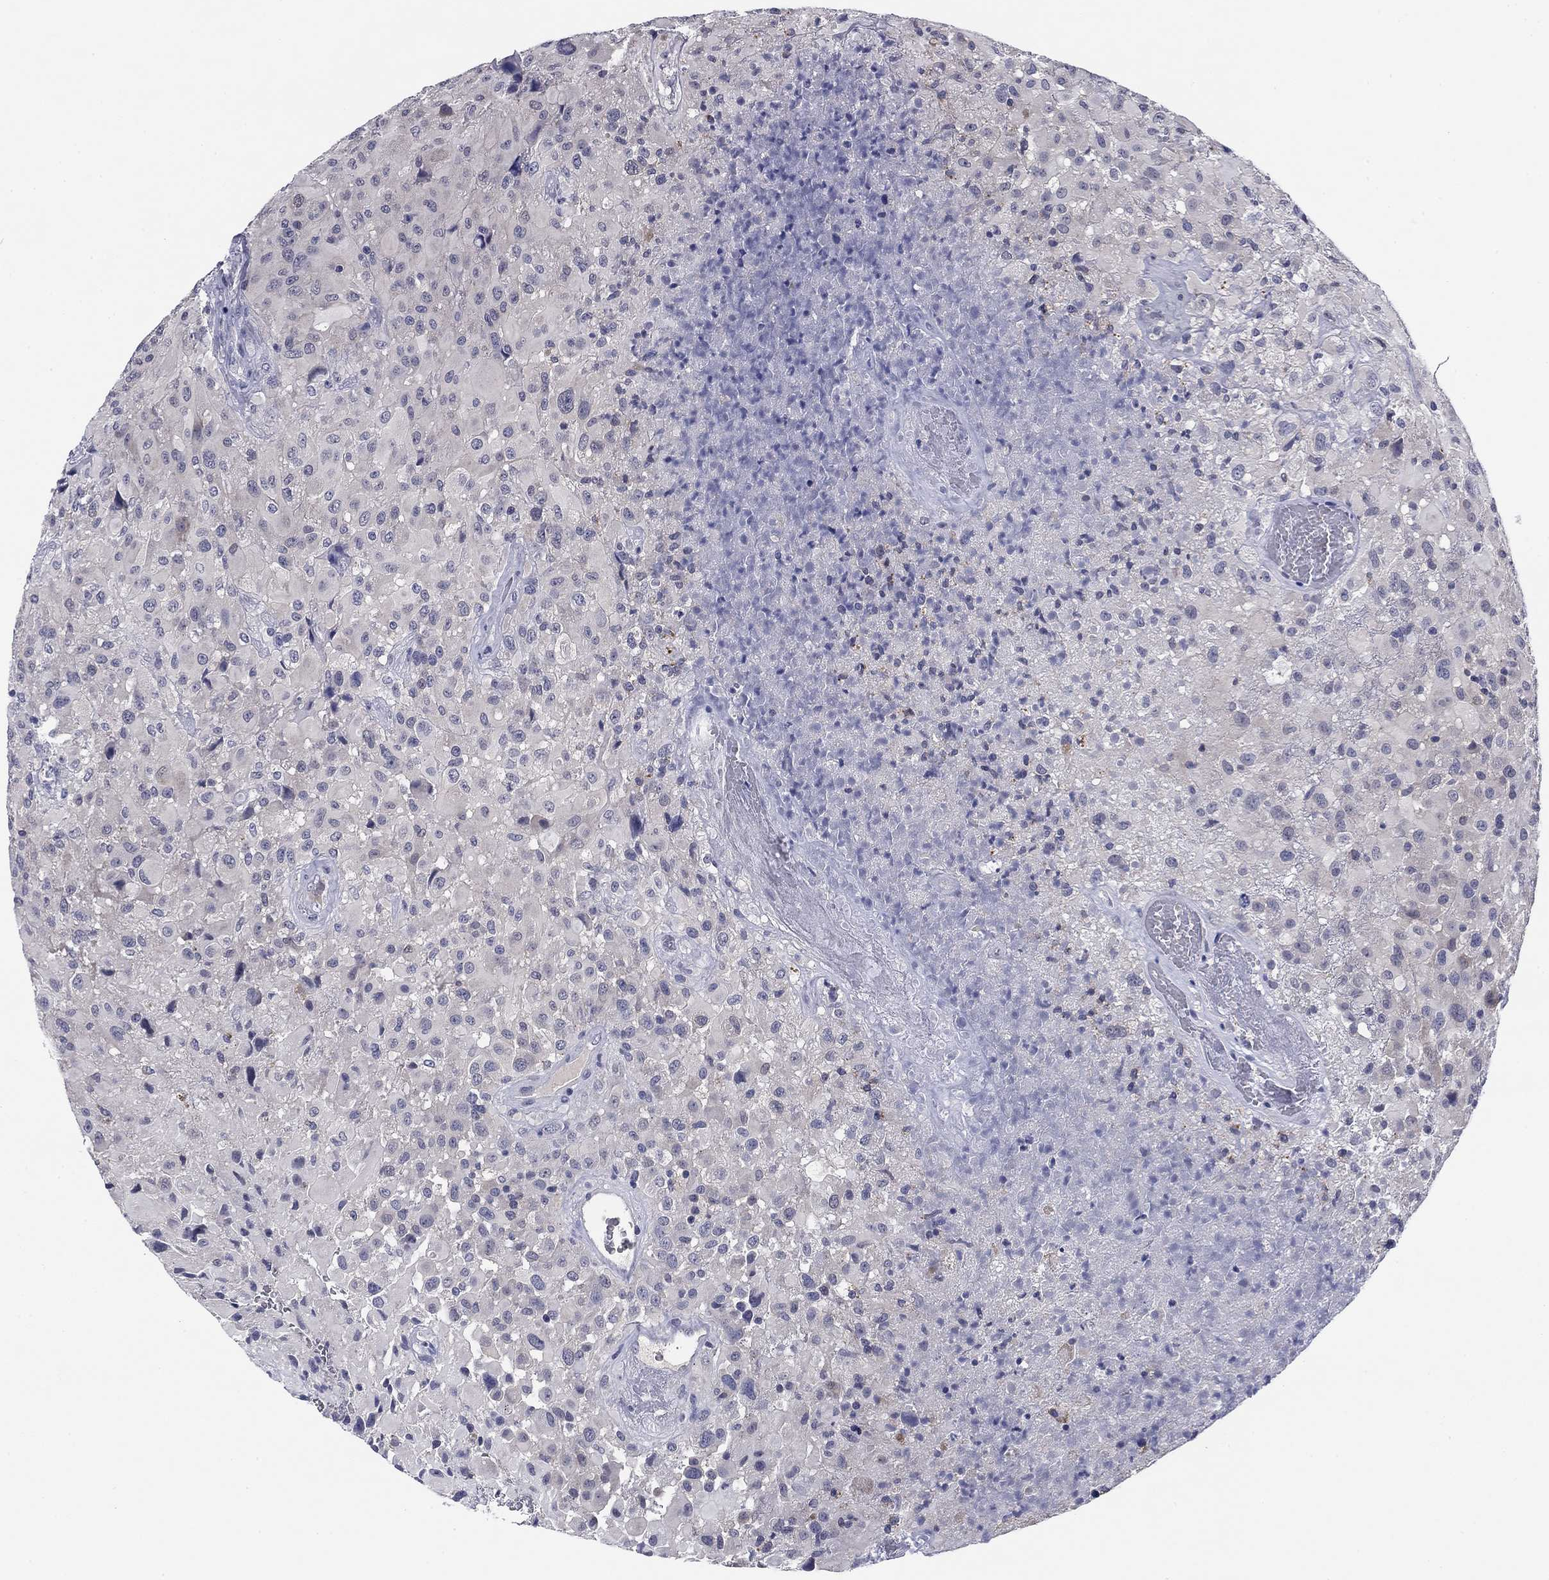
{"staining": {"intensity": "negative", "quantity": "none", "location": "none"}, "tissue": "glioma", "cell_type": "Tumor cells", "image_type": "cancer", "snomed": [{"axis": "morphology", "description": "Glioma, malignant, High grade"}, {"axis": "topography", "description": "Cerebral cortex"}], "caption": "Glioma stained for a protein using immunohistochemistry (IHC) exhibits no expression tumor cells.", "gene": "REXO5", "patient": {"sex": "male", "age": 35}}